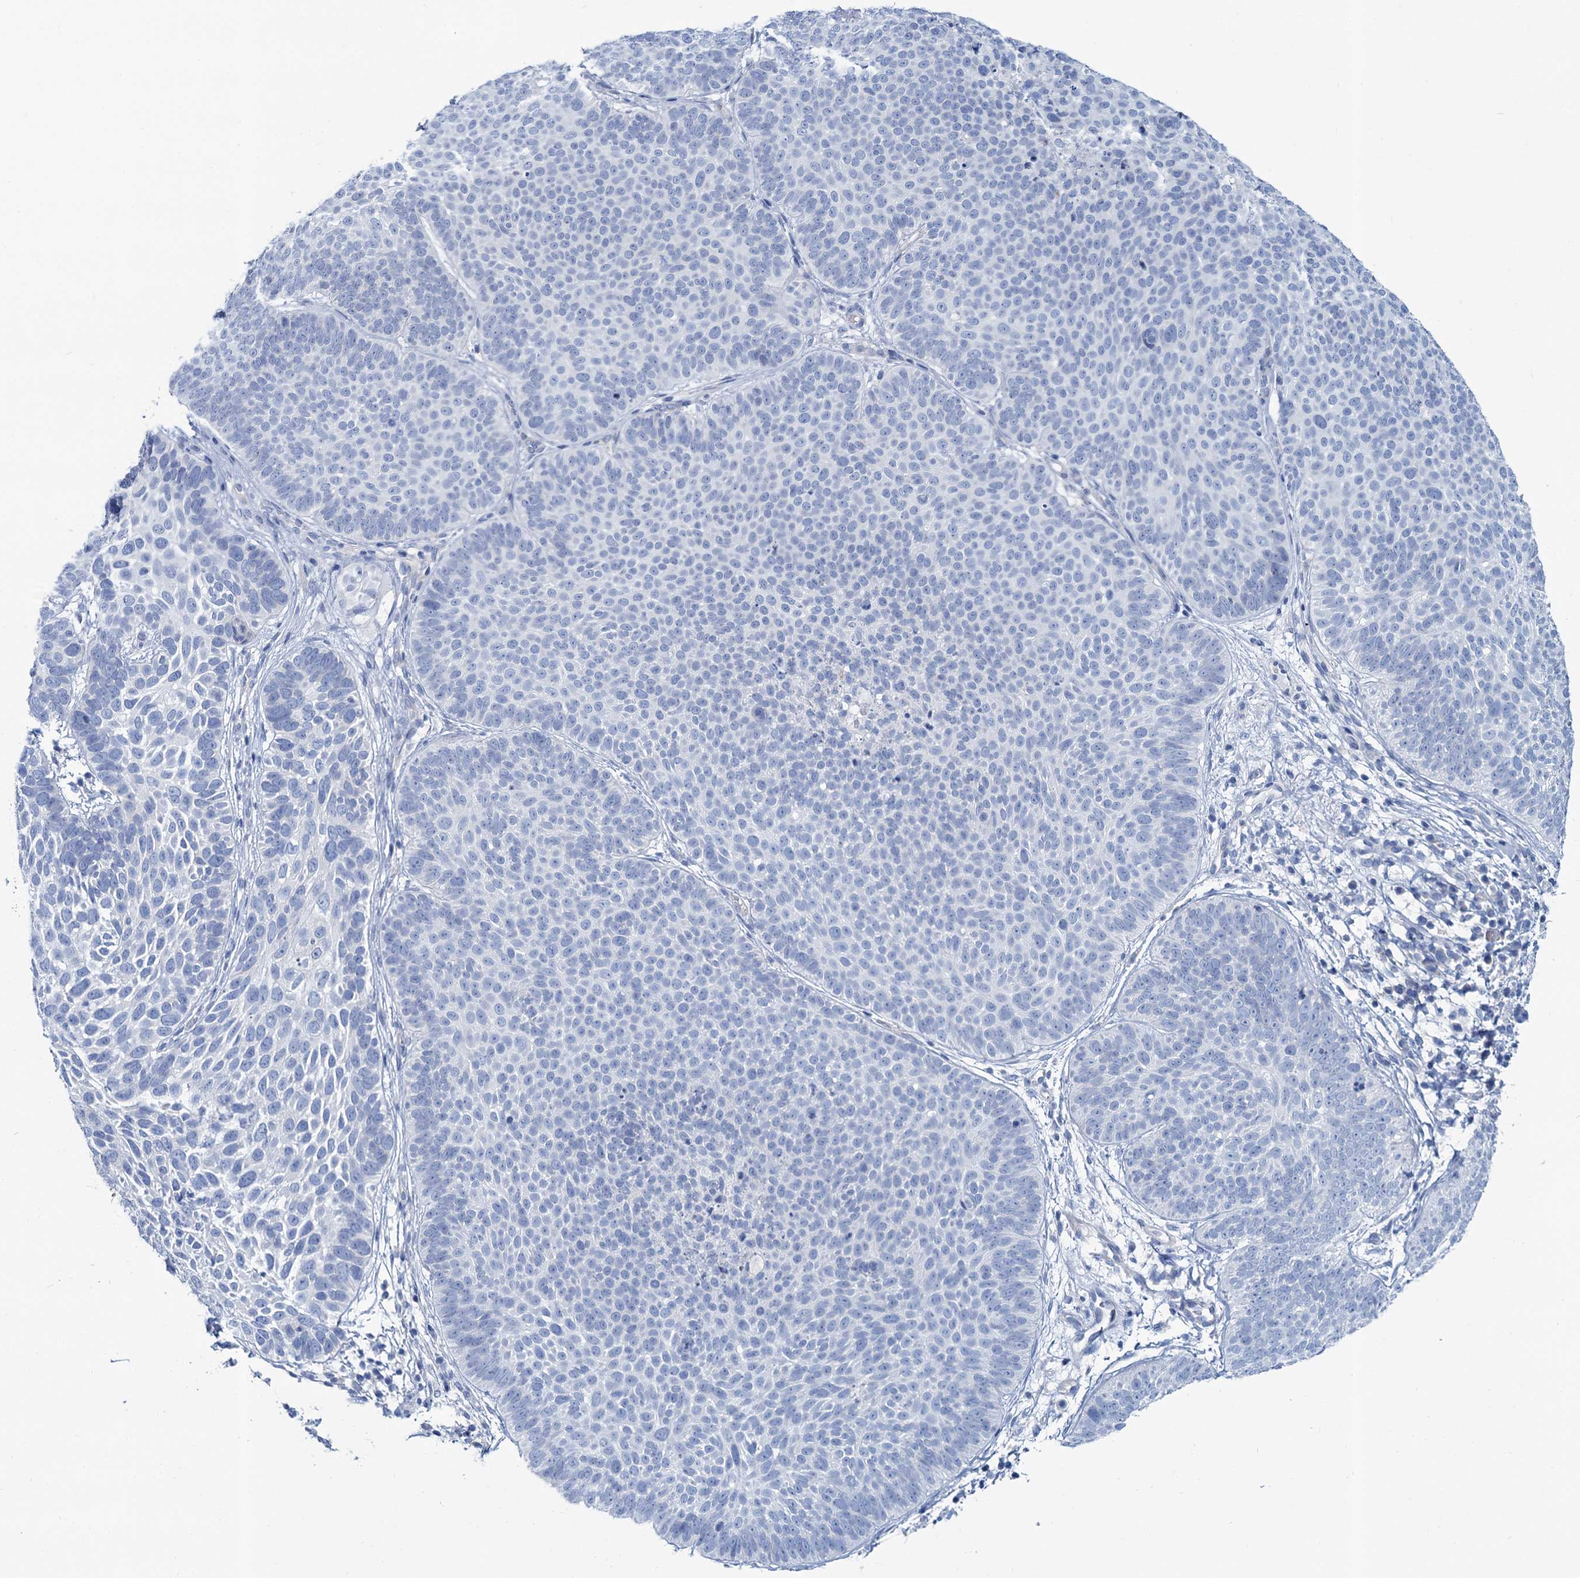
{"staining": {"intensity": "negative", "quantity": "none", "location": "none"}, "tissue": "skin cancer", "cell_type": "Tumor cells", "image_type": "cancer", "snomed": [{"axis": "morphology", "description": "Basal cell carcinoma"}, {"axis": "topography", "description": "Skin"}], "caption": "Human basal cell carcinoma (skin) stained for a protein using immunohistochemistry shows no staining in tumor cells.", "gene": "SLC1A3", "patient": {"sex": "male", "age": 85}}